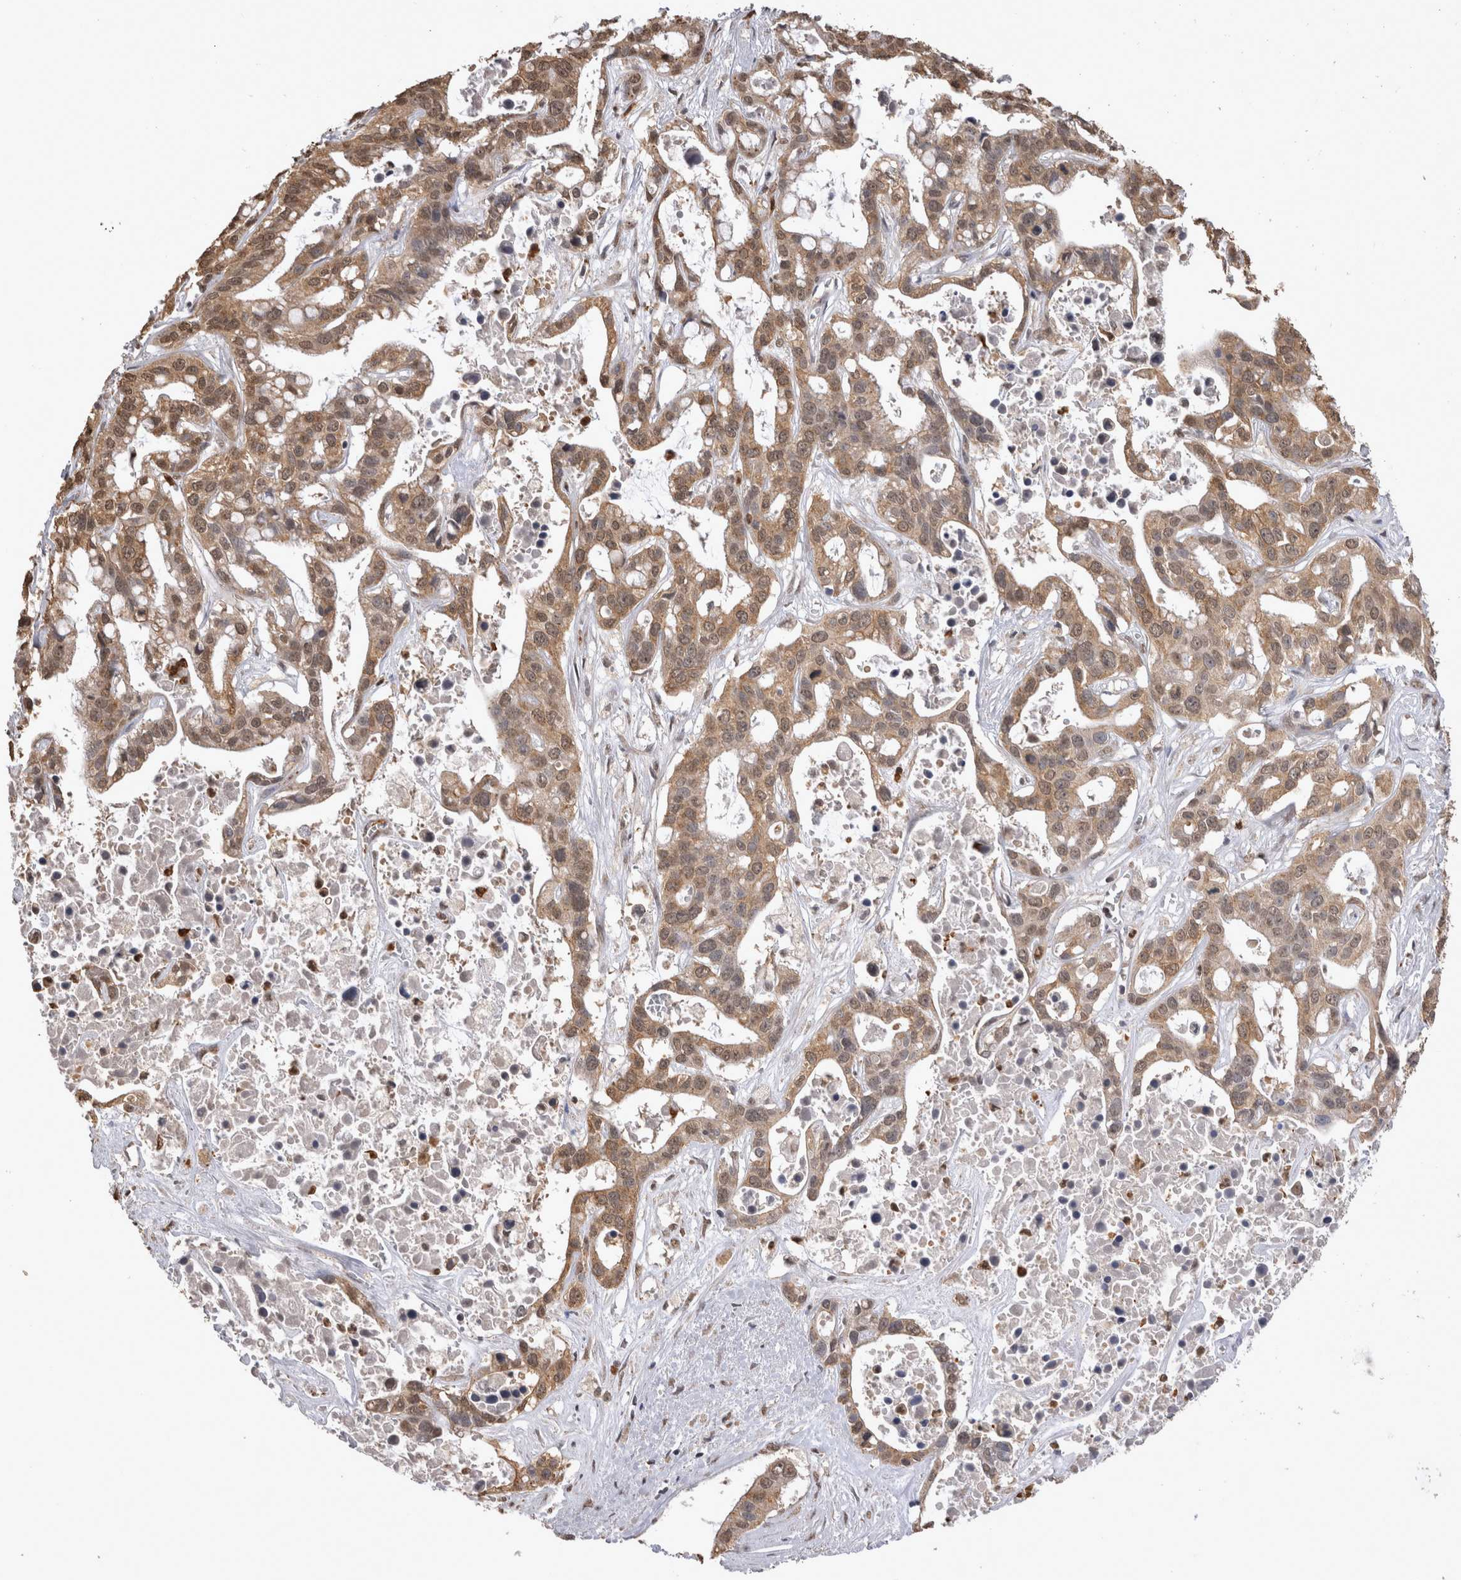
{"staining": {"intensity": "weak", "quantity": ">75%", "location": "cytoplasmic/membranous,nuclear"}, "tissue": "liver cancer", "cell_type": "Tumor cells", "image_type": "cancer", "snomed": [{"axis": "morphology", "description": "Cholangiocarcinoma"}, {"axis": "topography", "description": "Liver"}], "caption": "Immunohistochemical staining of human liver cholangiocarcinoma shows low levels of weak cytoplasmic/membranous and nuclear expression in approximately >75% of tumor cells.", "gene": "PAK4", "patient": {"sex": "female", "age": 65}}